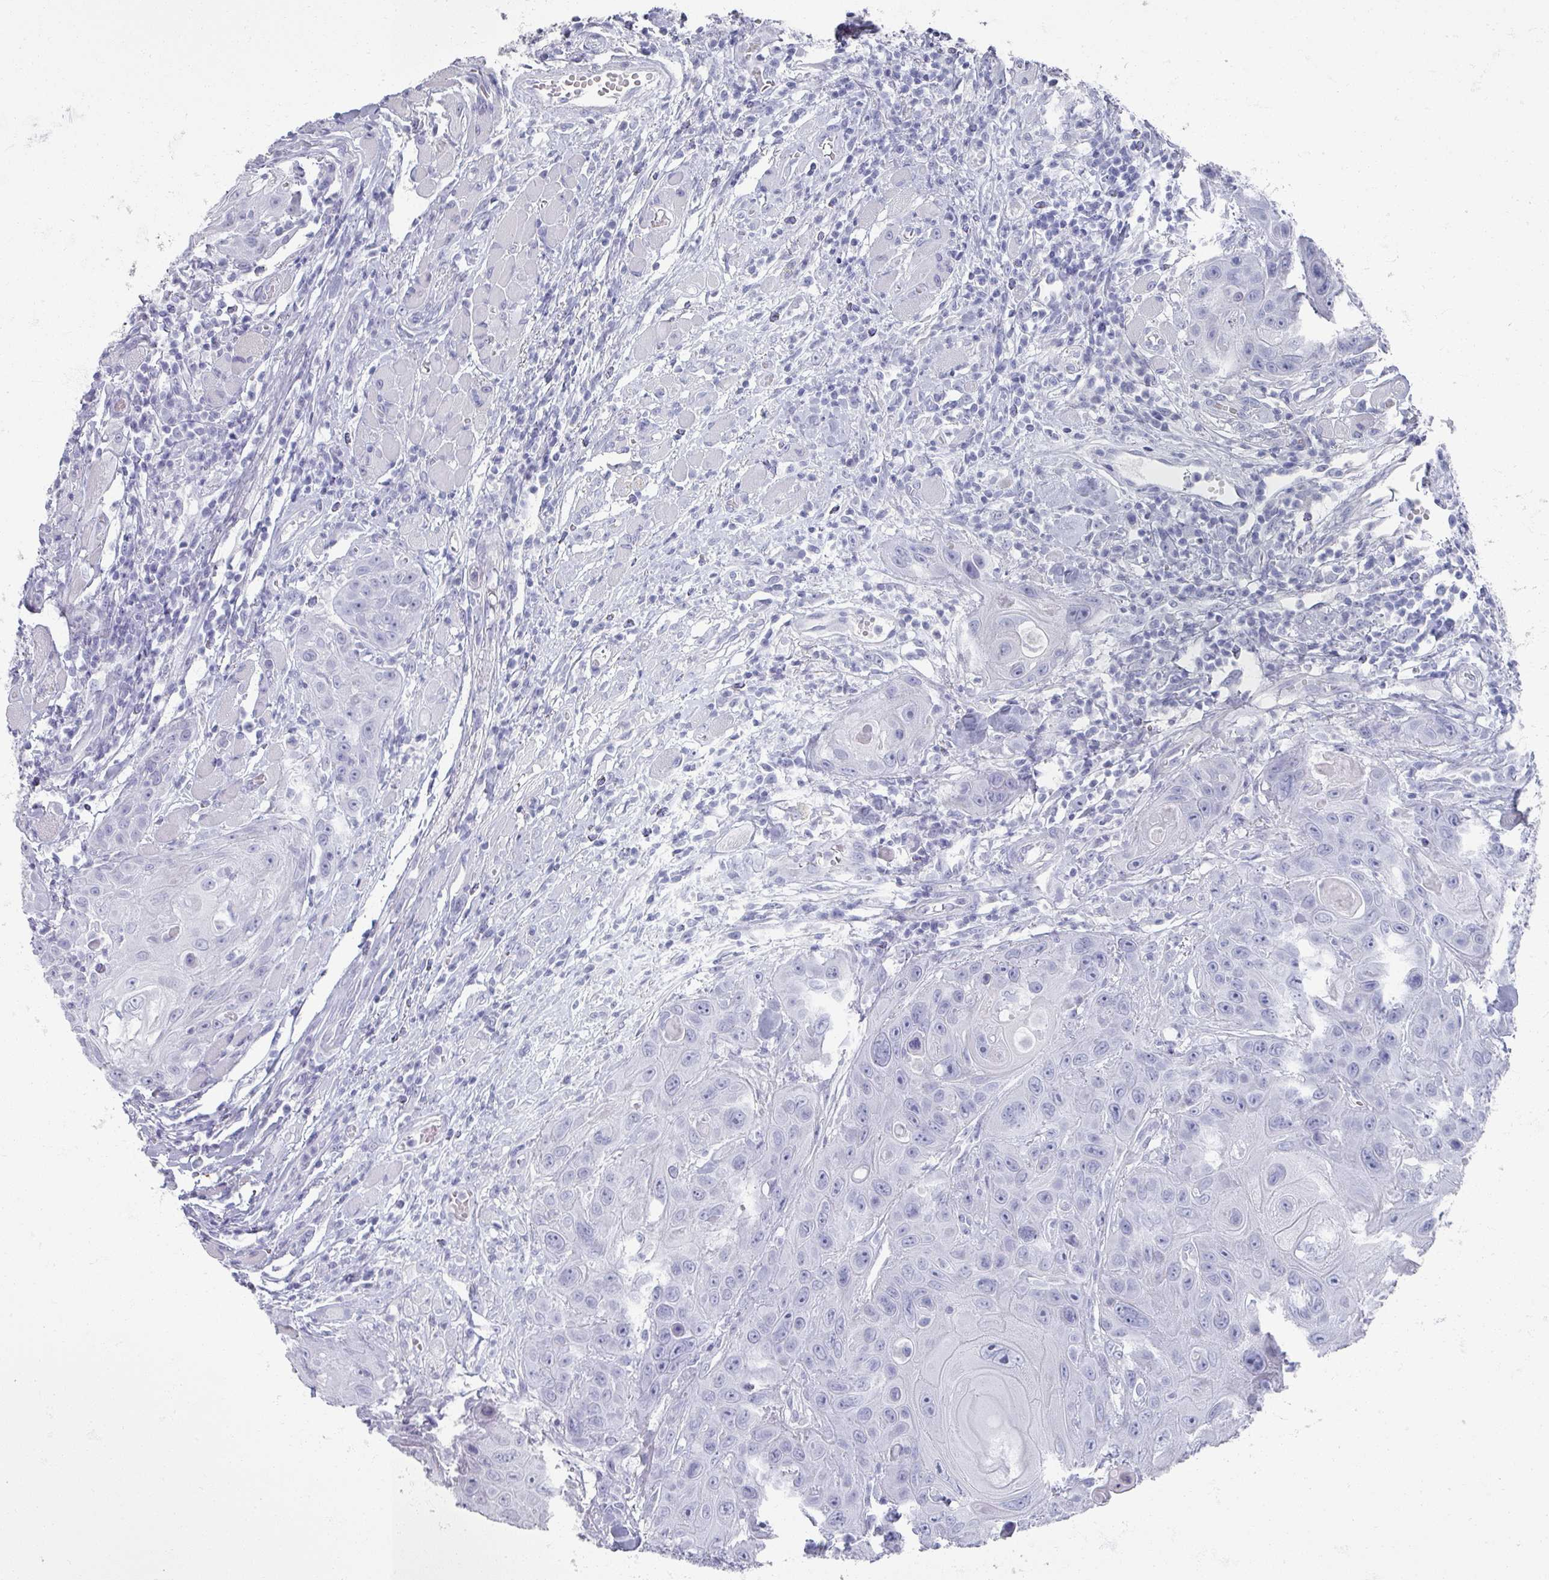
{"staining": {"intensity": "negative", "quantity": "none", "location": "none"}, "tissue": "head and neck cancer", "cell_type": "Tumor cells", "image_type": "cancer", "snomed": [{"axis": "morphology", "description": "Squamous cell carcinoma, NOS"}, {"axis": "topography", "description": "Head-Neck"}], "caption": "Head and neck cancer (squamous cell carcinoma) was stained to show a protein in brown. There is no significant expression in tumor cells.", "gene": "OMG", "patient": {"sex": "female", "age": 59}}